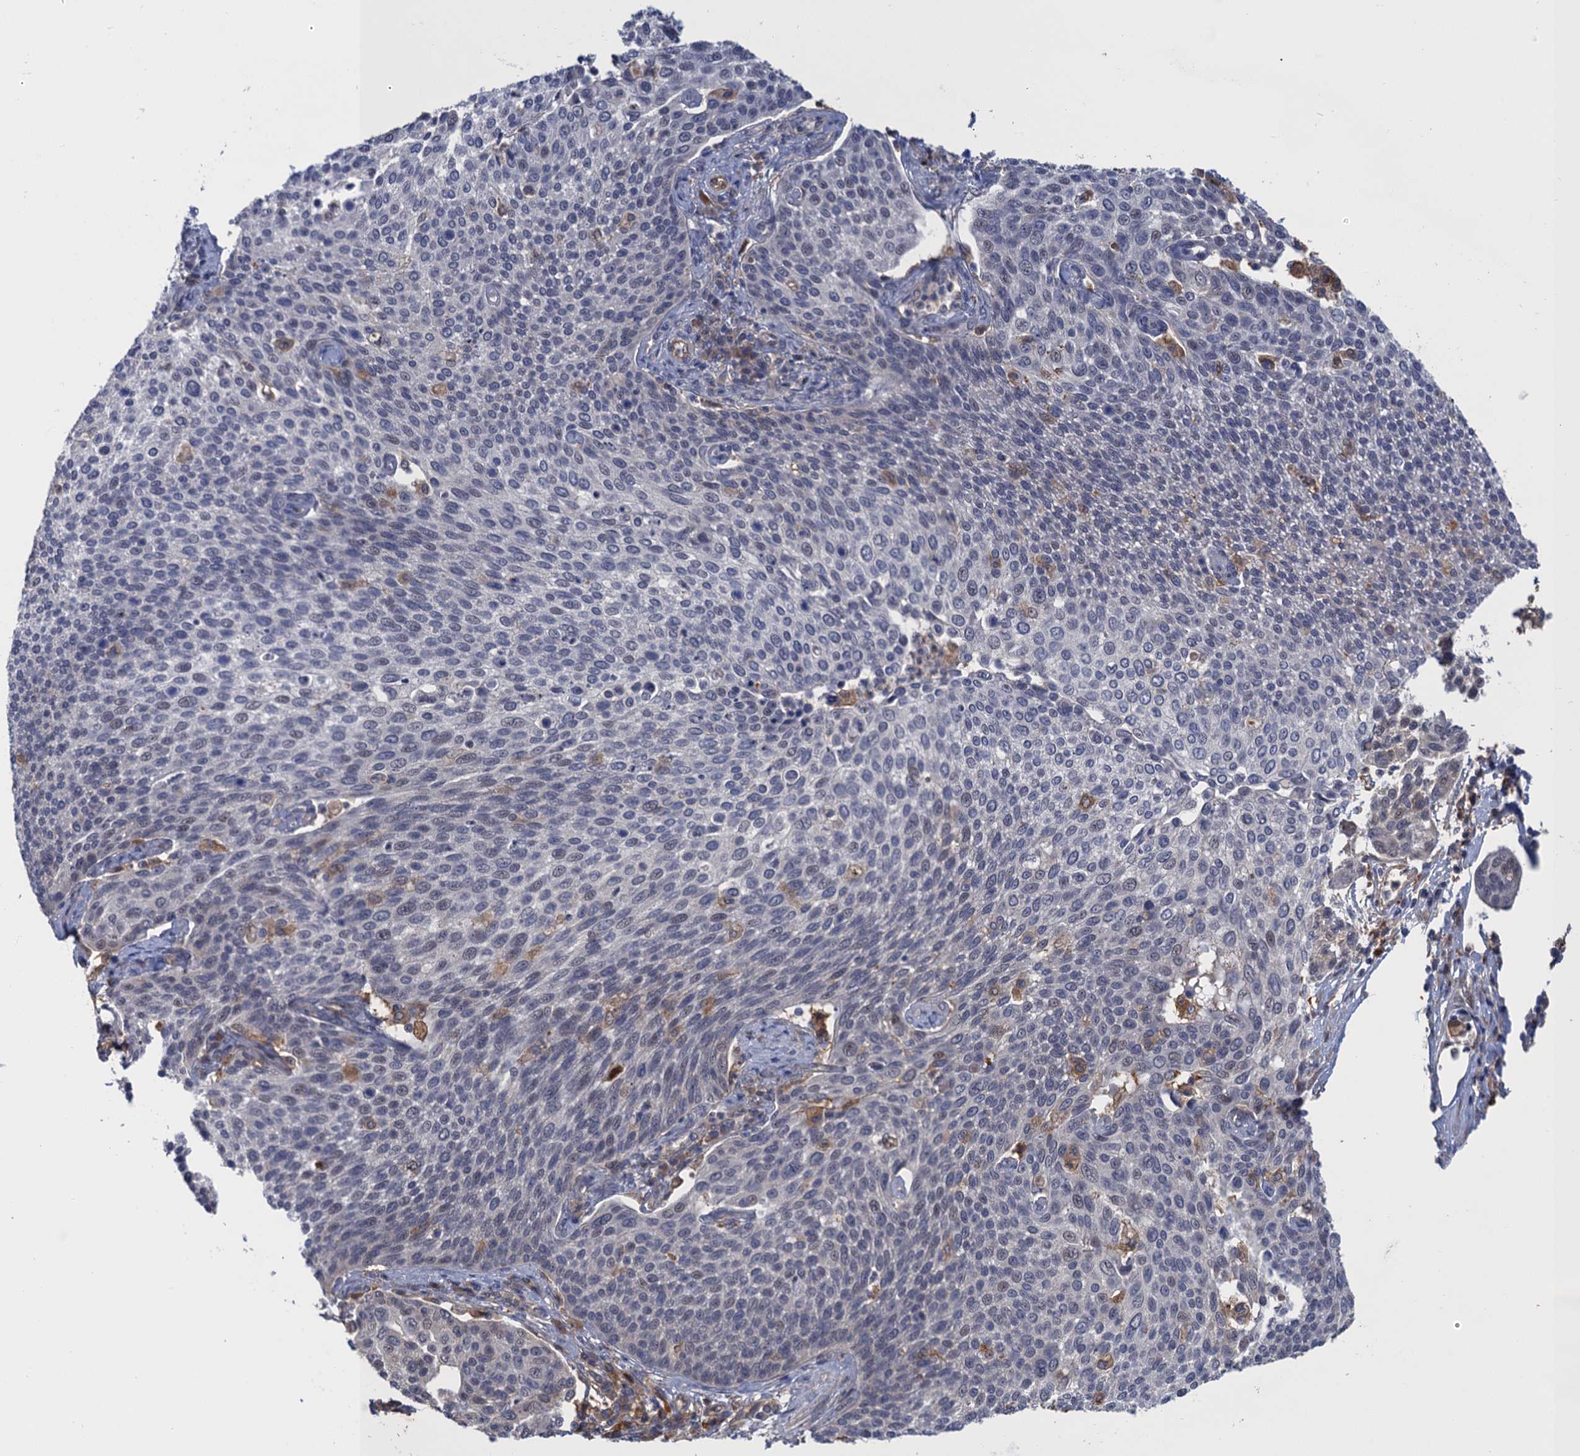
{"staining": {"intensity": "negative", "quantity": "none", "location": "none"}, "tissue": "cervical cancer", "cell_type": "Tumor cells", "image_type": "cancer", "snomed": [{"axis": "morphology", "description": "Squamous cell carcinoma, NOS"}, {"axis": "topography", "description": "Cervix"}], "caption": "This is a micrograph of immunohistochemistry (IHC) staining of cervical cancer, which shows no positivity in tumor cells. Nuclei are stained in blue.", "gene": "NEK8", "patient": {"sex": "female", "age": 34}}